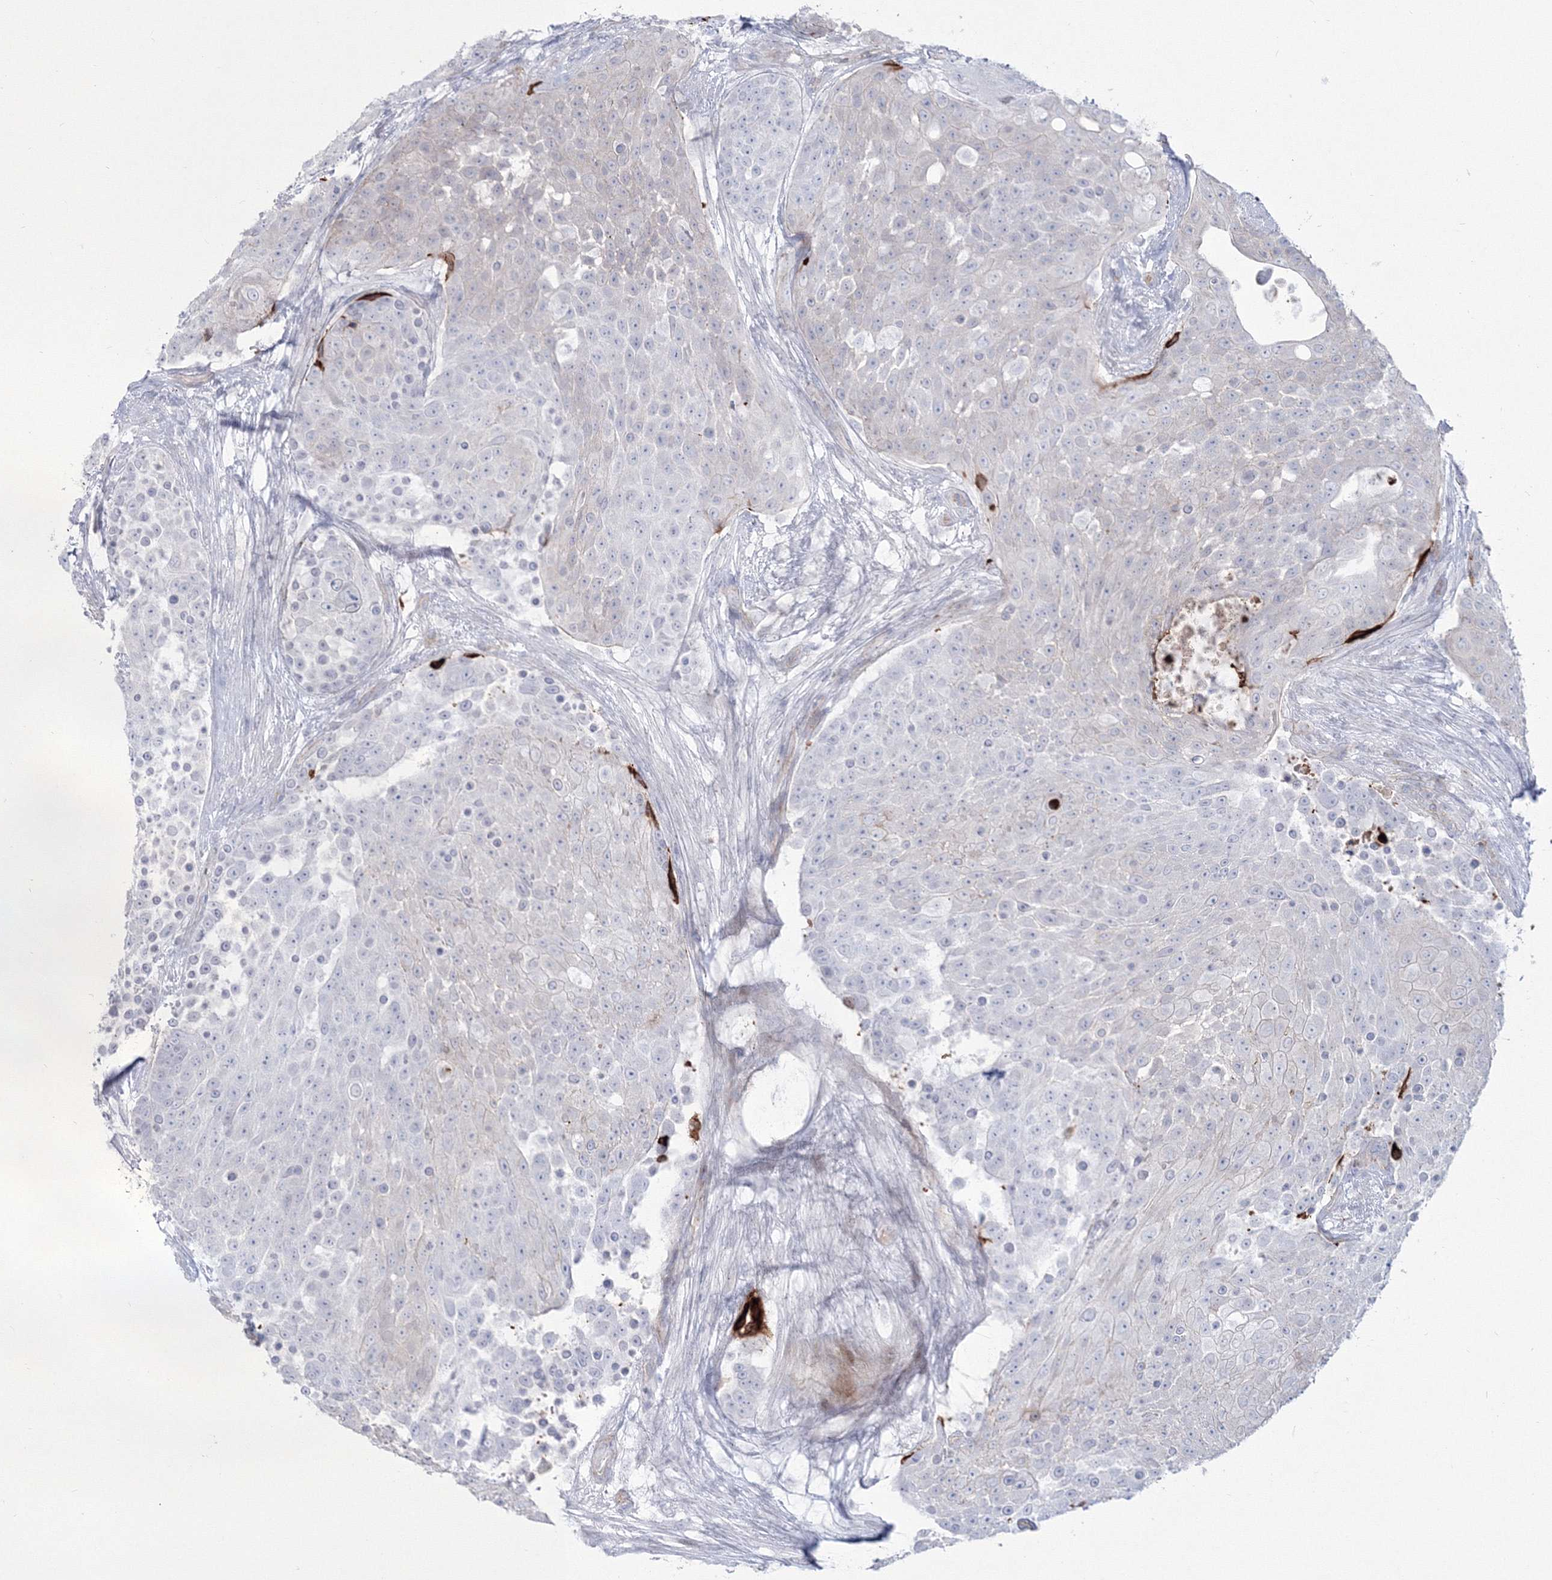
{"staining": {"intensity": "negative", "quantity": "none", "location": "none"}, "tissue": "urothelial cancer", "cell_type": "Tumor cells", "image_type": "cancer", "snomed": [{"axis": "morphology", "description": "Urothelial carcinoma, High grade"}, {"axis": "topography", "description": "Urinary bladder"}], "caption": "Immunohistochemistry image of neoplastic tissue: urothelial cancer stained with DAB (3,3'-diaminobenzidine) reveals no significant protein positivity in tumor cells.", "gene": "HYAL2", "patient": {"sex": "female", "age": 63}}